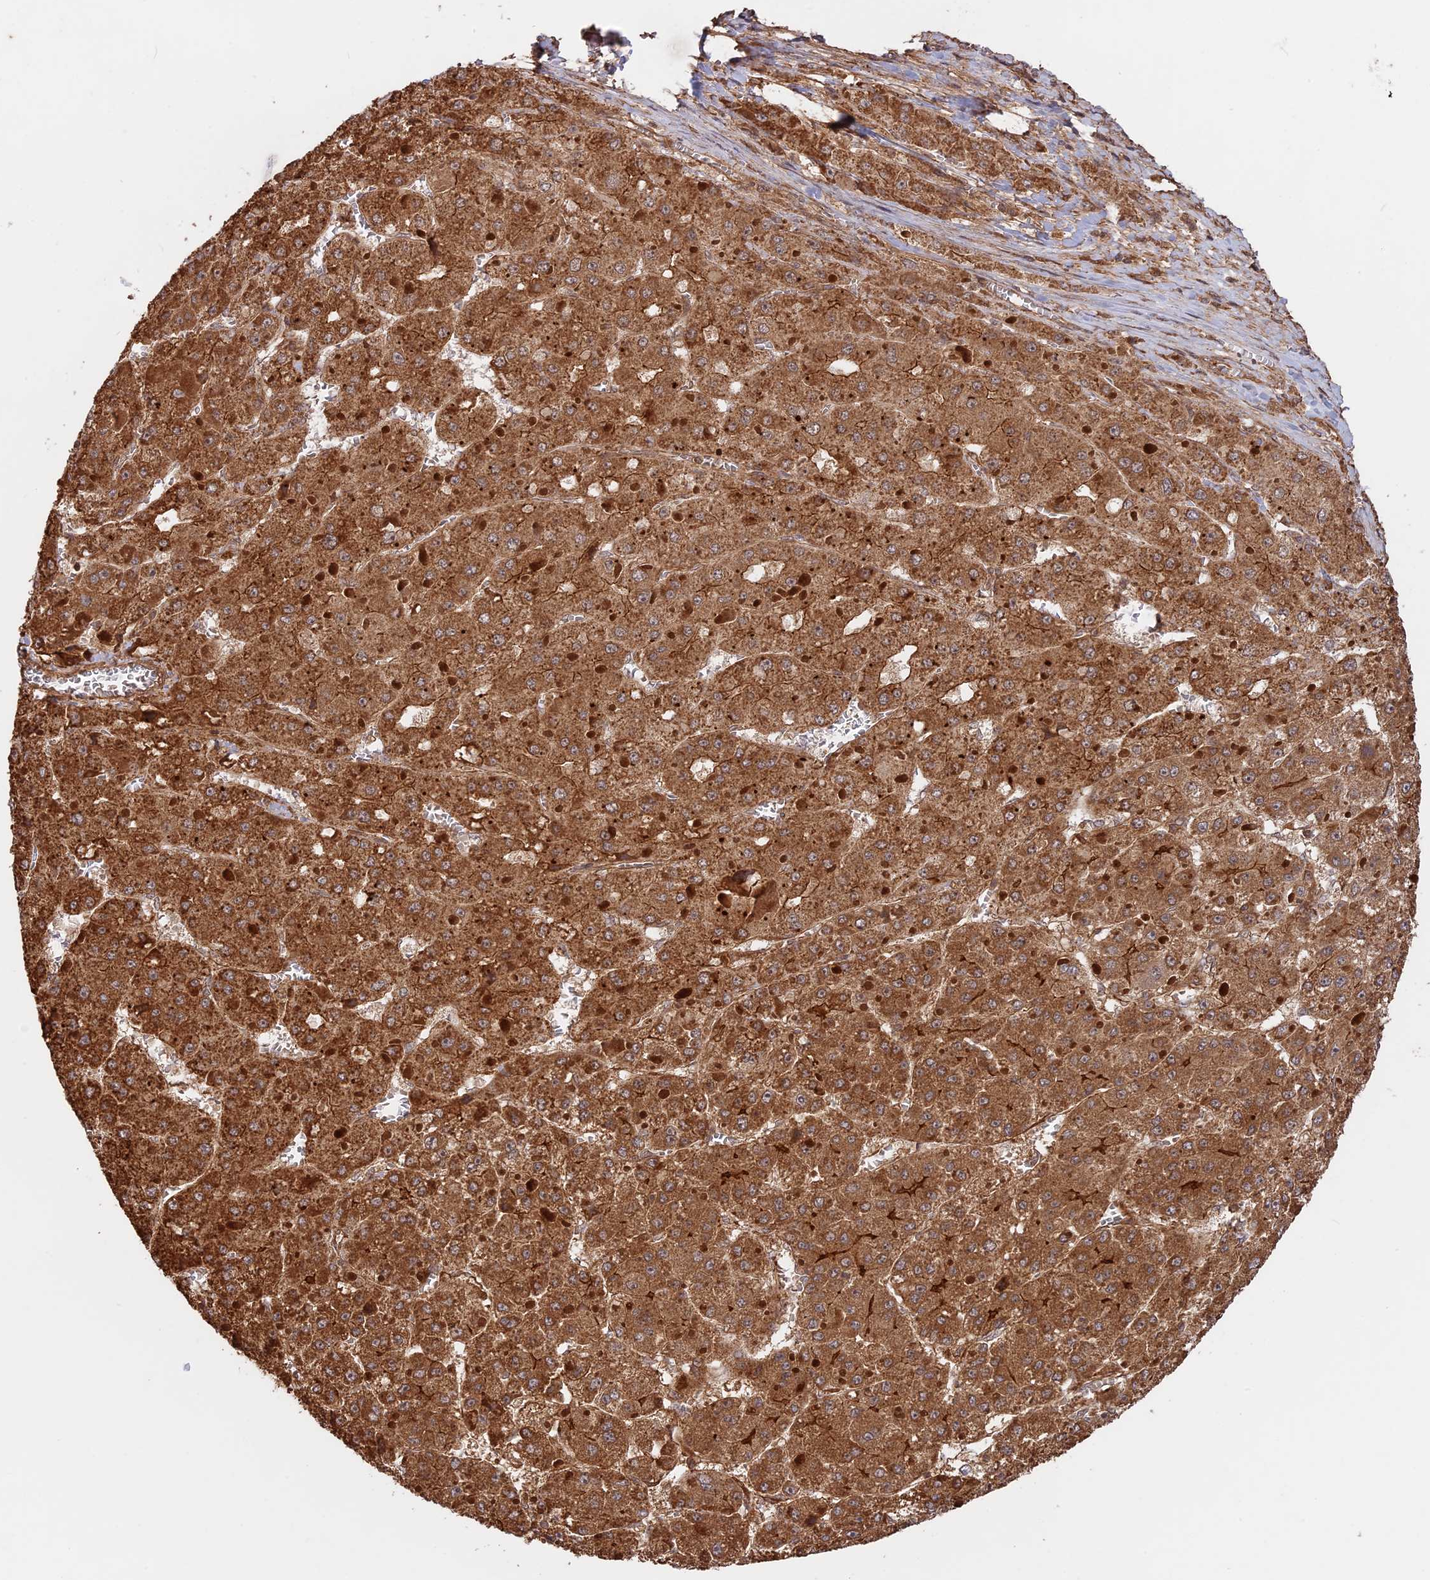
{"staining": {"intensity": "moderate", "quantity": ">75%", "location": "cytoplasmic/membranous"}, "tissue": "liver cancer", "cell_type": "Tumor cells", "image_type": "cancer", "snomed": [{"axis": "morphology", "description": "Carcinoma, Hepatocellular, NOS"}, {"axis": "topography", "description": "Liver"}], "caption": "Protein expression analysis of human liver hepatocellular carcinoma reveals moderate cytoplasmic/membranous staining in about >75% of tumor cells.", "gene": "CCDC174", "patient": {"sex": "female", "age": 73}}